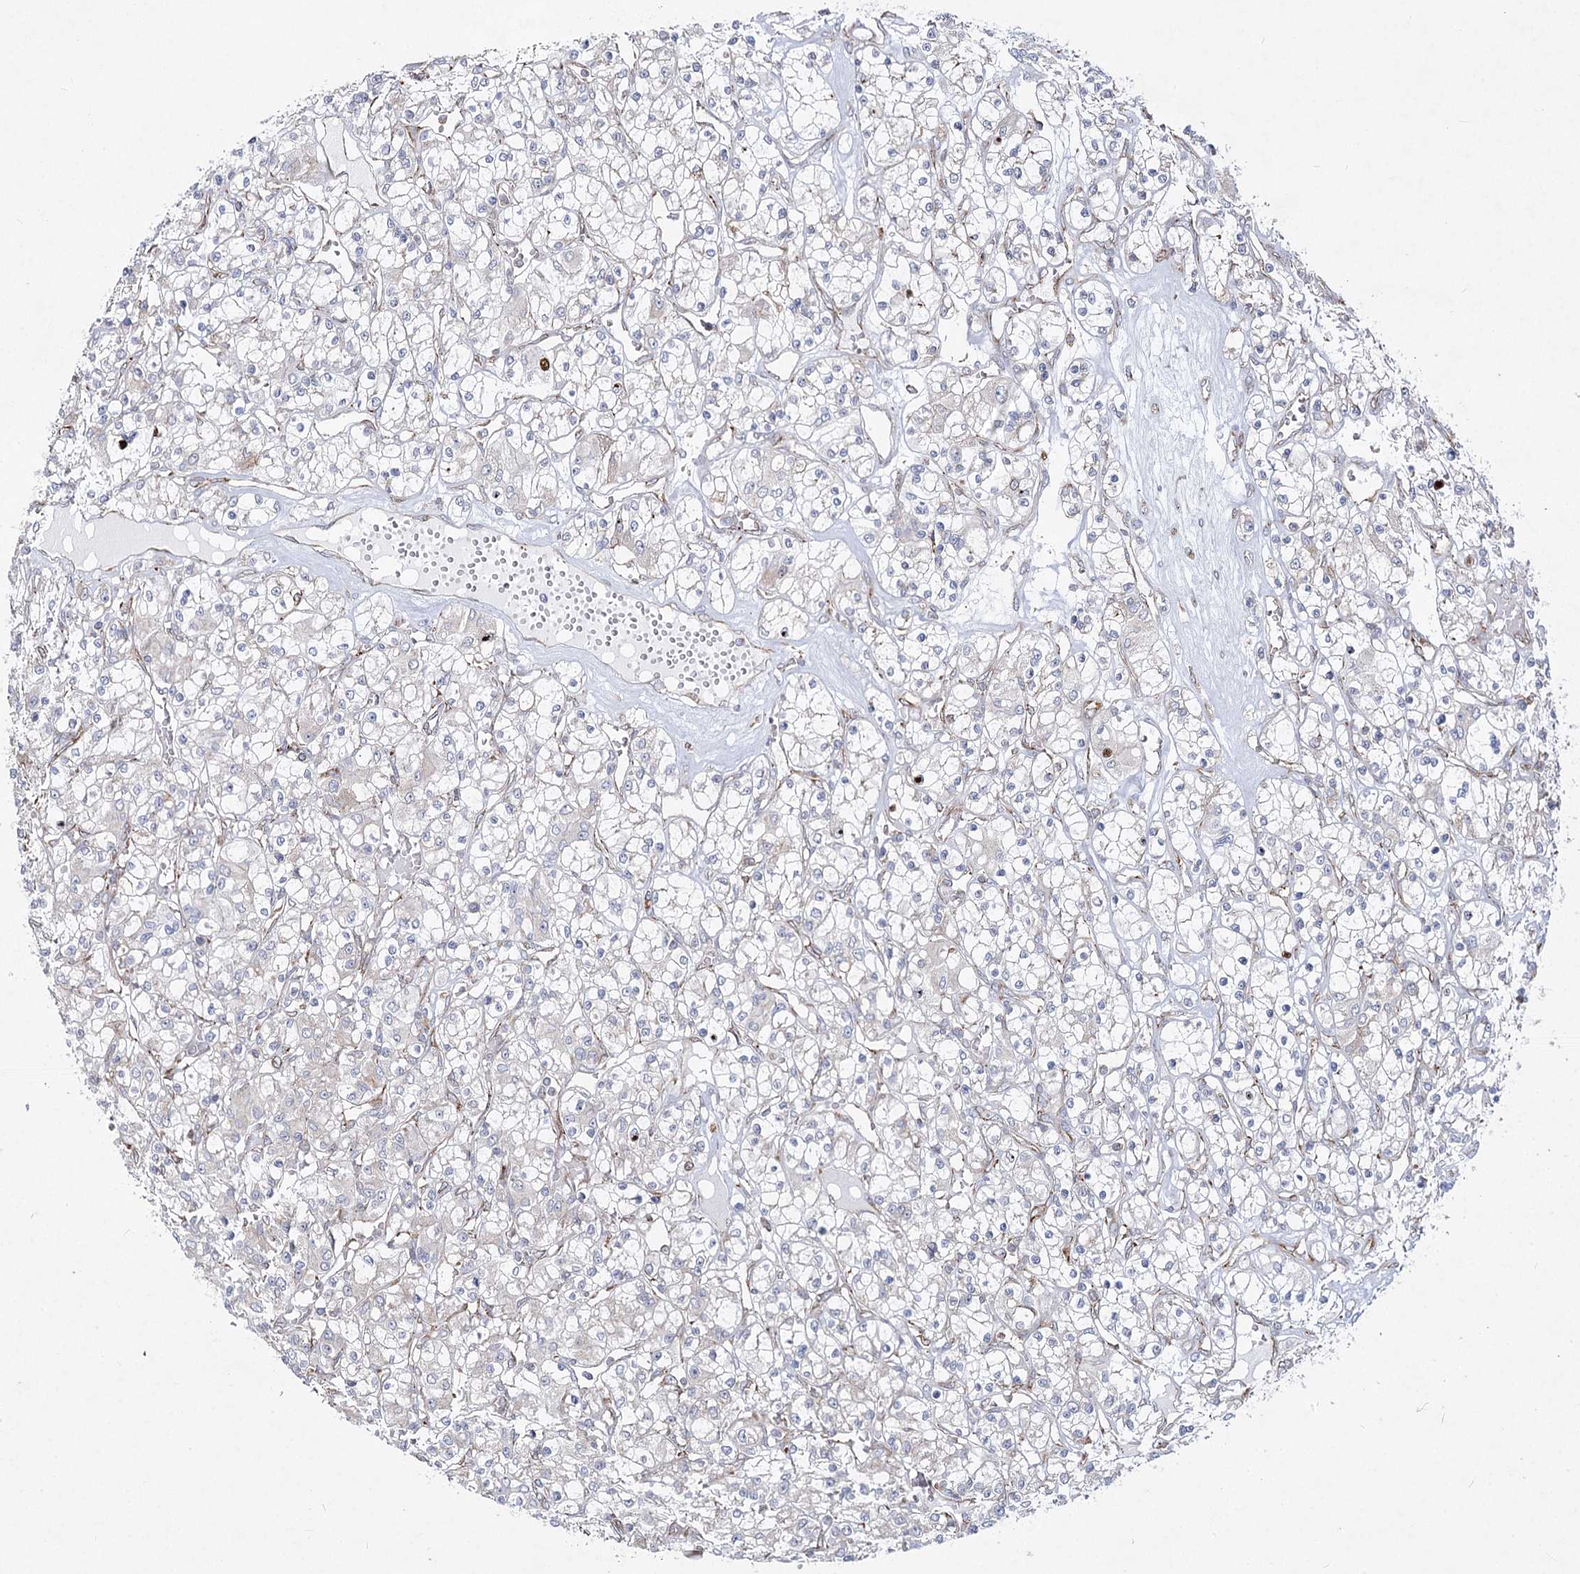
{"staining": {"intensity": "negative", "quantity": "none", "location": "none"}, "tissue": "renal cancer", "cell_type": "Tumor cells", "image_type": "cancer", "snomed": [{"axis": "morphology", "description": "Adenocarcinoma, NOS"}, {"axis": "topography", "description": "Kidney"}], "caption": "The immunohistochemistry (IHC) photomicrograph has no significant staining in tumor cells of renal adenocarcinoma tissue.", "gene": "NHLRC2", "patient": {"sex": "female", "age": 59}}